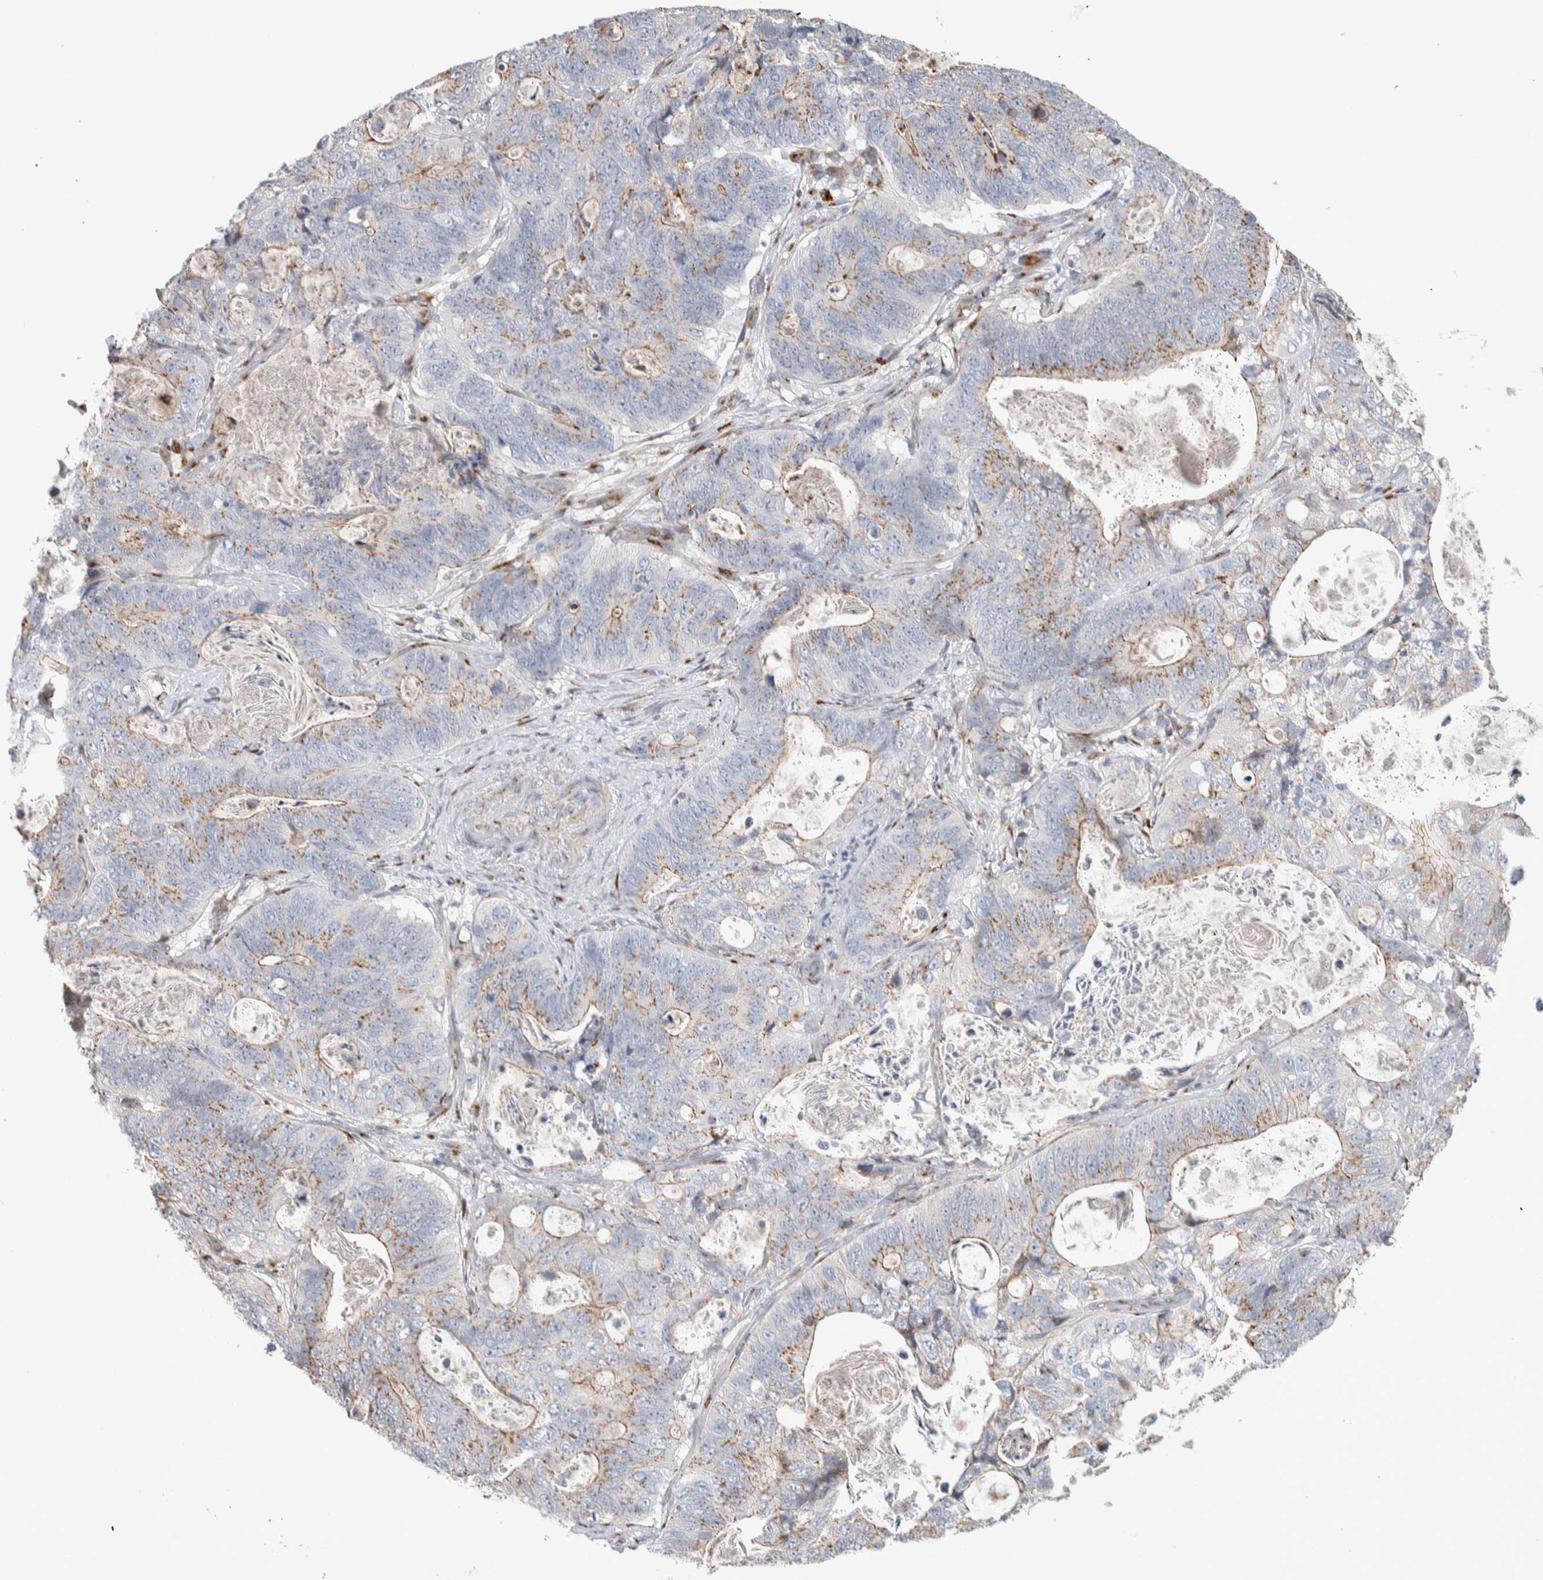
{"staining": {"intensity": "weak", "quantity": "25%-75%", "location": "cytoplasmic/membranous"}, "tissue": "stomach cancer", "cell_type": "Tumor cells", "image_type": "cancer", "snomed": [{"axis": "morphology", "description": "Normal tissue, NOS"}, {"axis": "morphology", "description": "Adenocarcinoma, NOS"}, {"axis": "topography", "description": "Stomach"}], "caption": "There is low levels of weak cytoplasmic/membranous staining in tumor cells of stomach cancer (adenocarcinoma), as demonstrated by immunohistochemical staining (brown color).", "gene": "SLC38A10", "patient": {"sex": "female", "age": 89}}